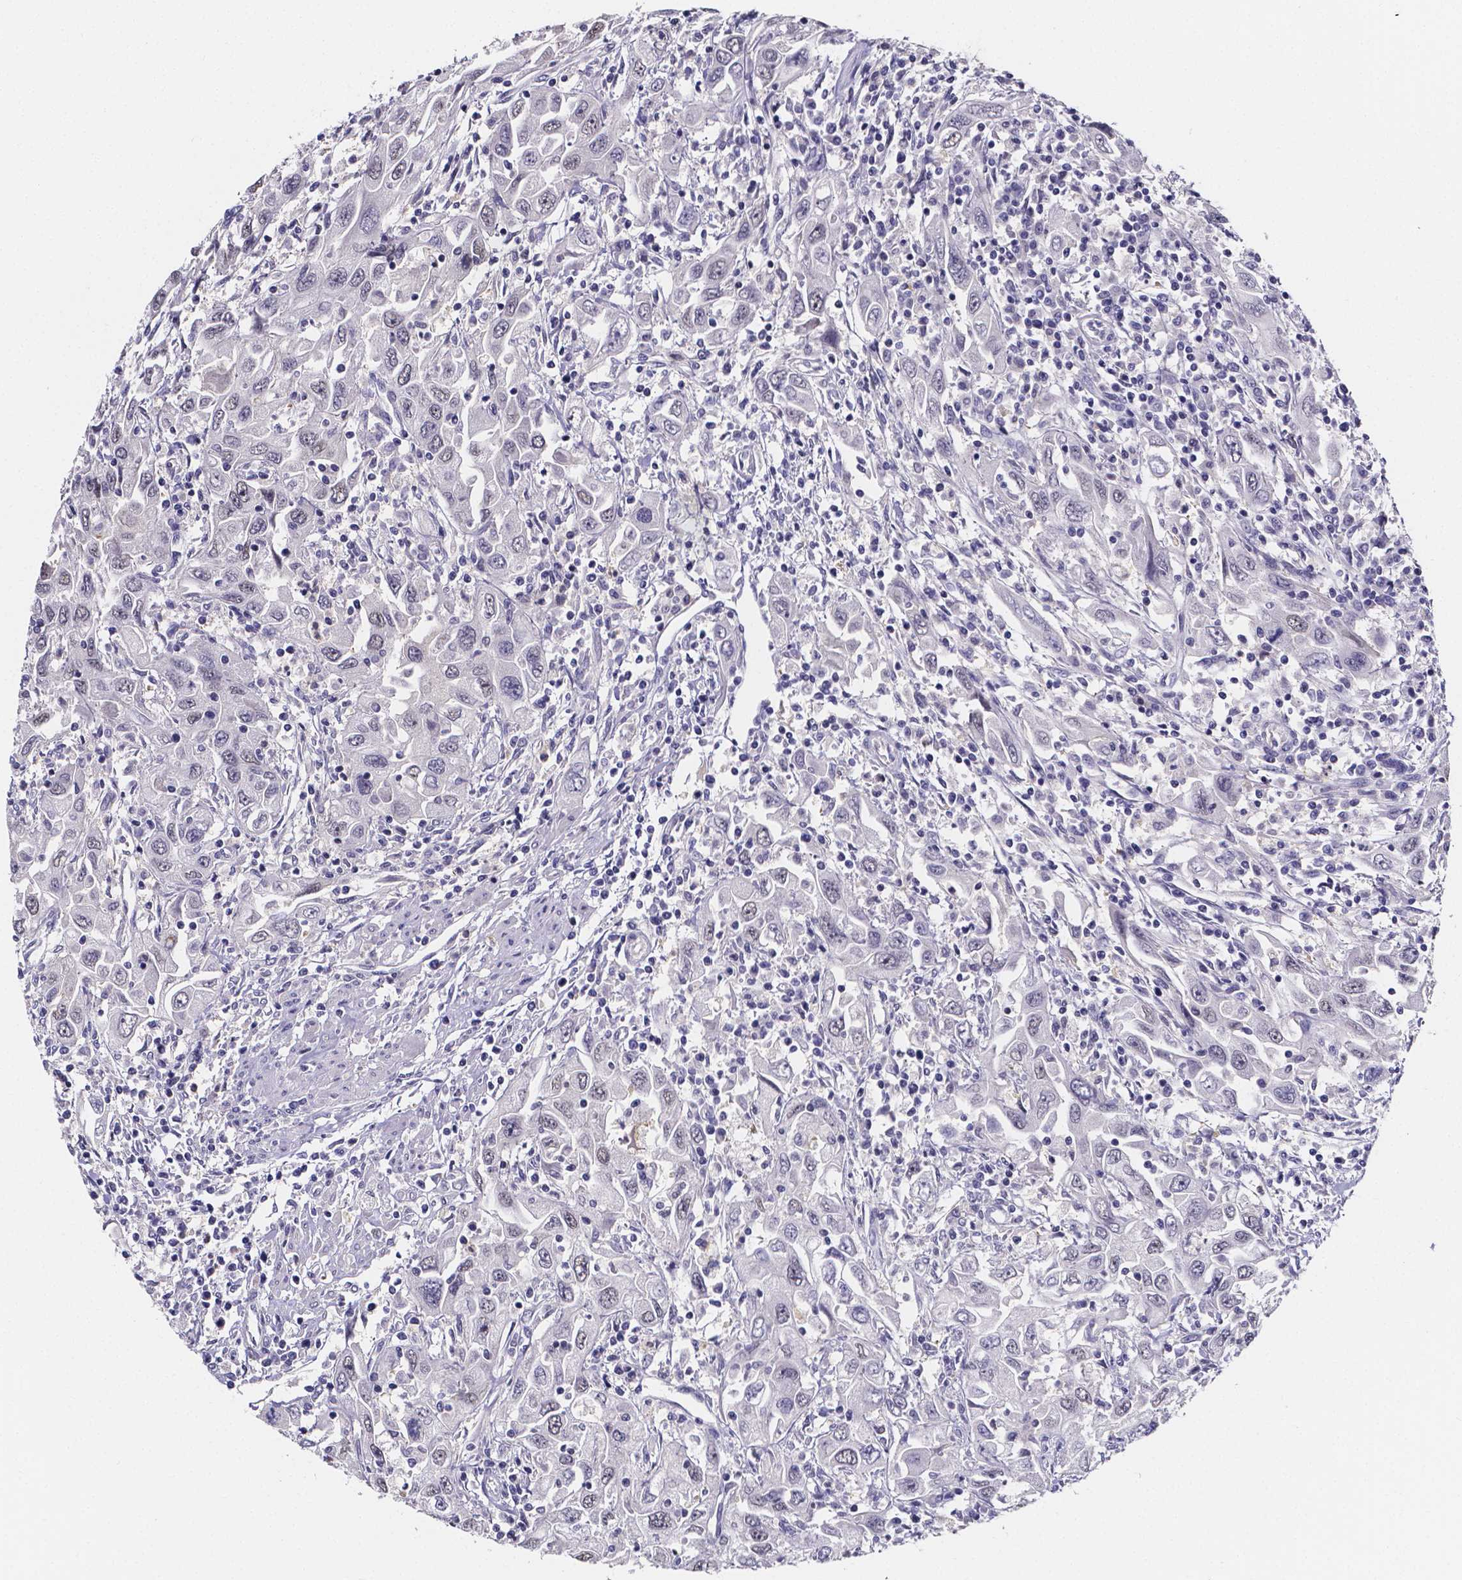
{"staining": {"intensity": "negative", "quantity": "none", "location": "none"}, "tissue": "urothelial cancer", "cell_type": "Tumor cells", "image_type": "cancer", "snomed": [{"axis": "morphology", "description": "Urothelial carcinoma, High grade"}, {"axis": "topography", "description": "Urinary bladder"}], "caption": "This is an immunohistochemistry (IHC) image of high-grade urothelial carcinoma. There is no expression in tumor cells.", "gene": "IZUMO1", "patient": {"sex": "male", "age": 76}}